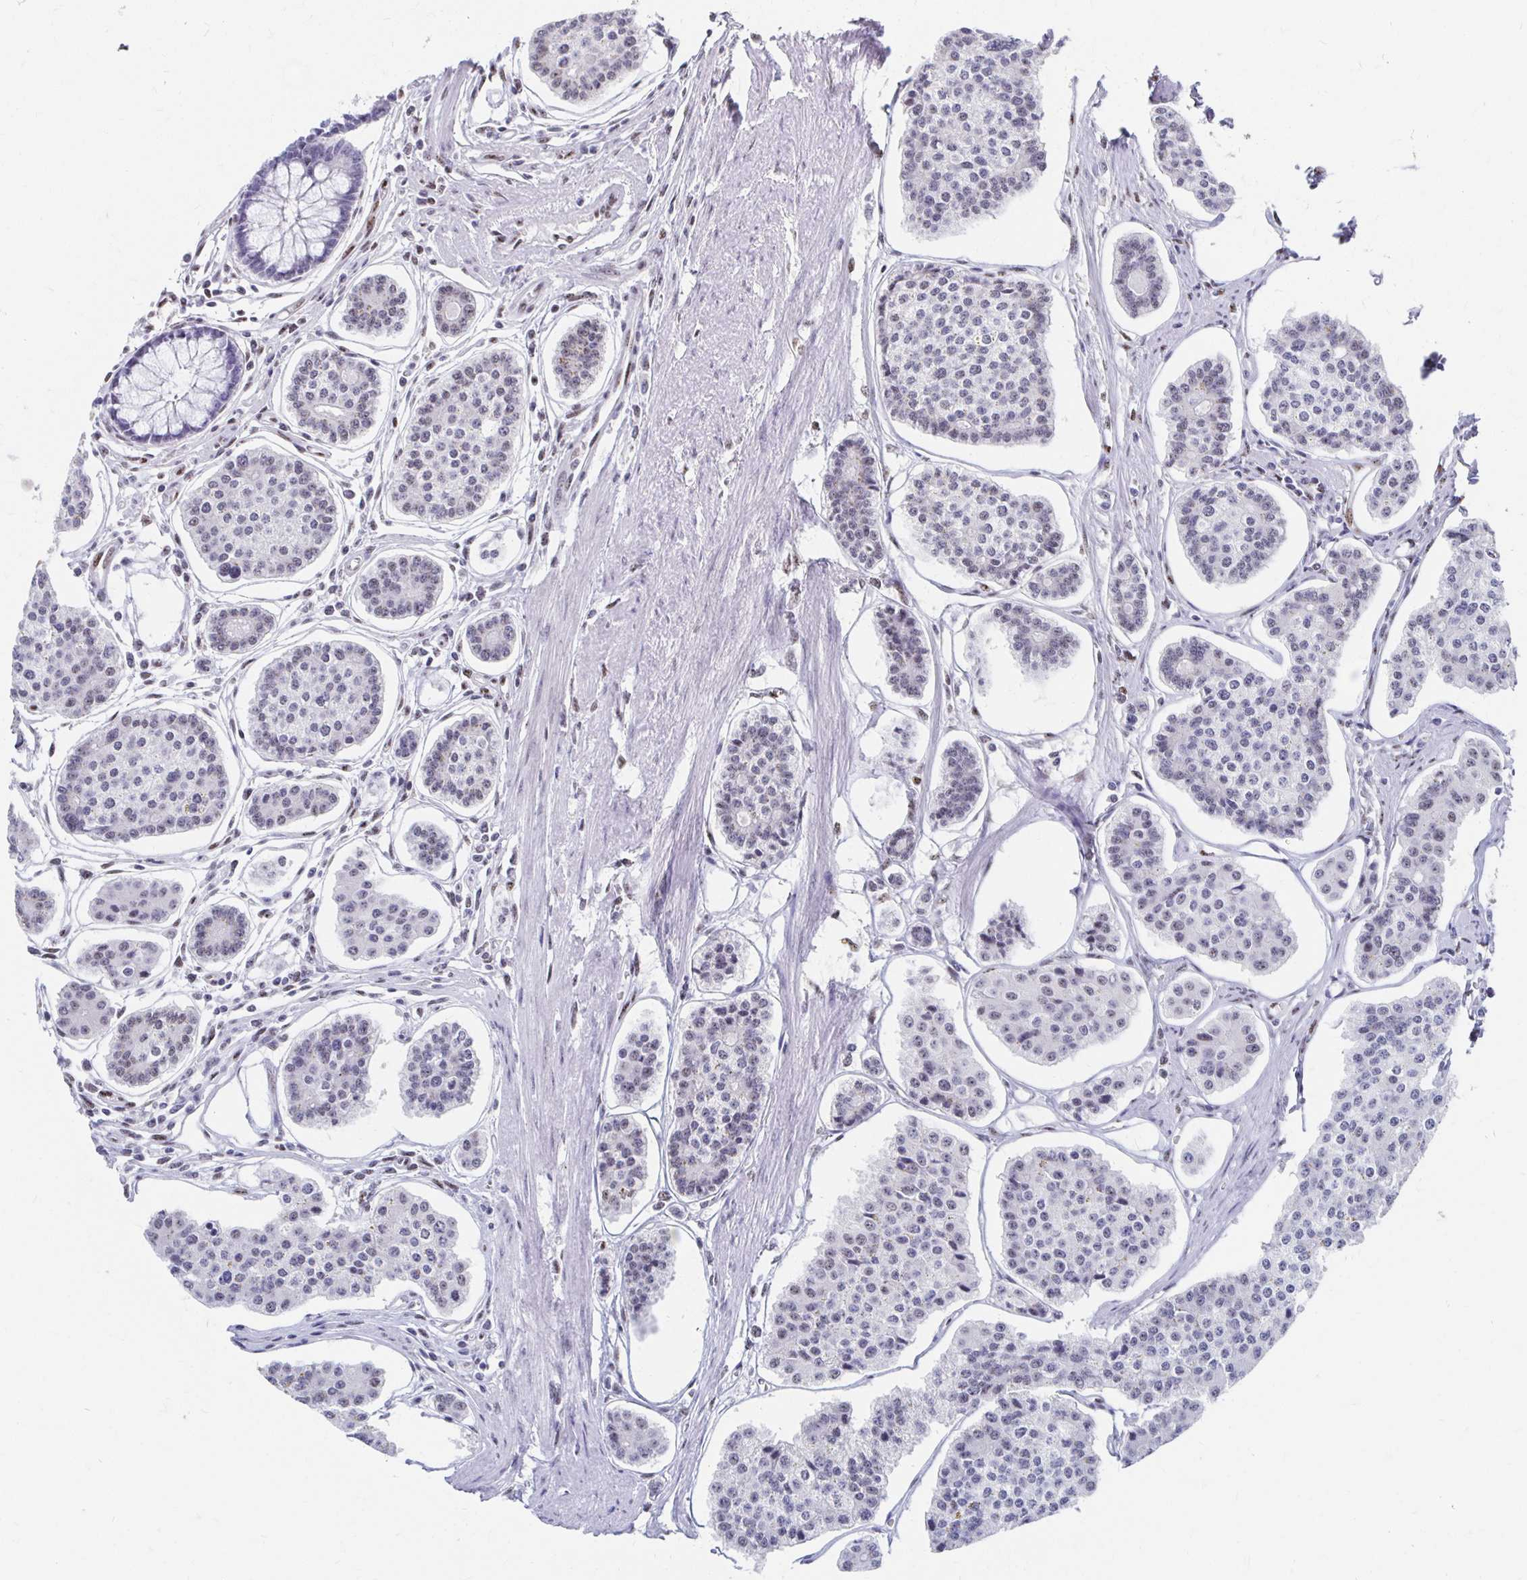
{"staining": {"intensity": "negative", "quantity": "none", "location": "none"}, "tissue": "carcinoid", "cell_type": "Tumor cells", "image_type": "cancer", "snomed": [{"axis": "morphology", "description": "Carcinoid, malignant, NOS"}, {"axis": "topography", "description": "Small intestine"}], "caption": "High power microscopy micrograph of an immunohistochemistry histopathology image of carcinoid, revealing no significant expression in tumor cells.", "gene": "CLIC3", "patient": {"sex": "female", "age": 65}}